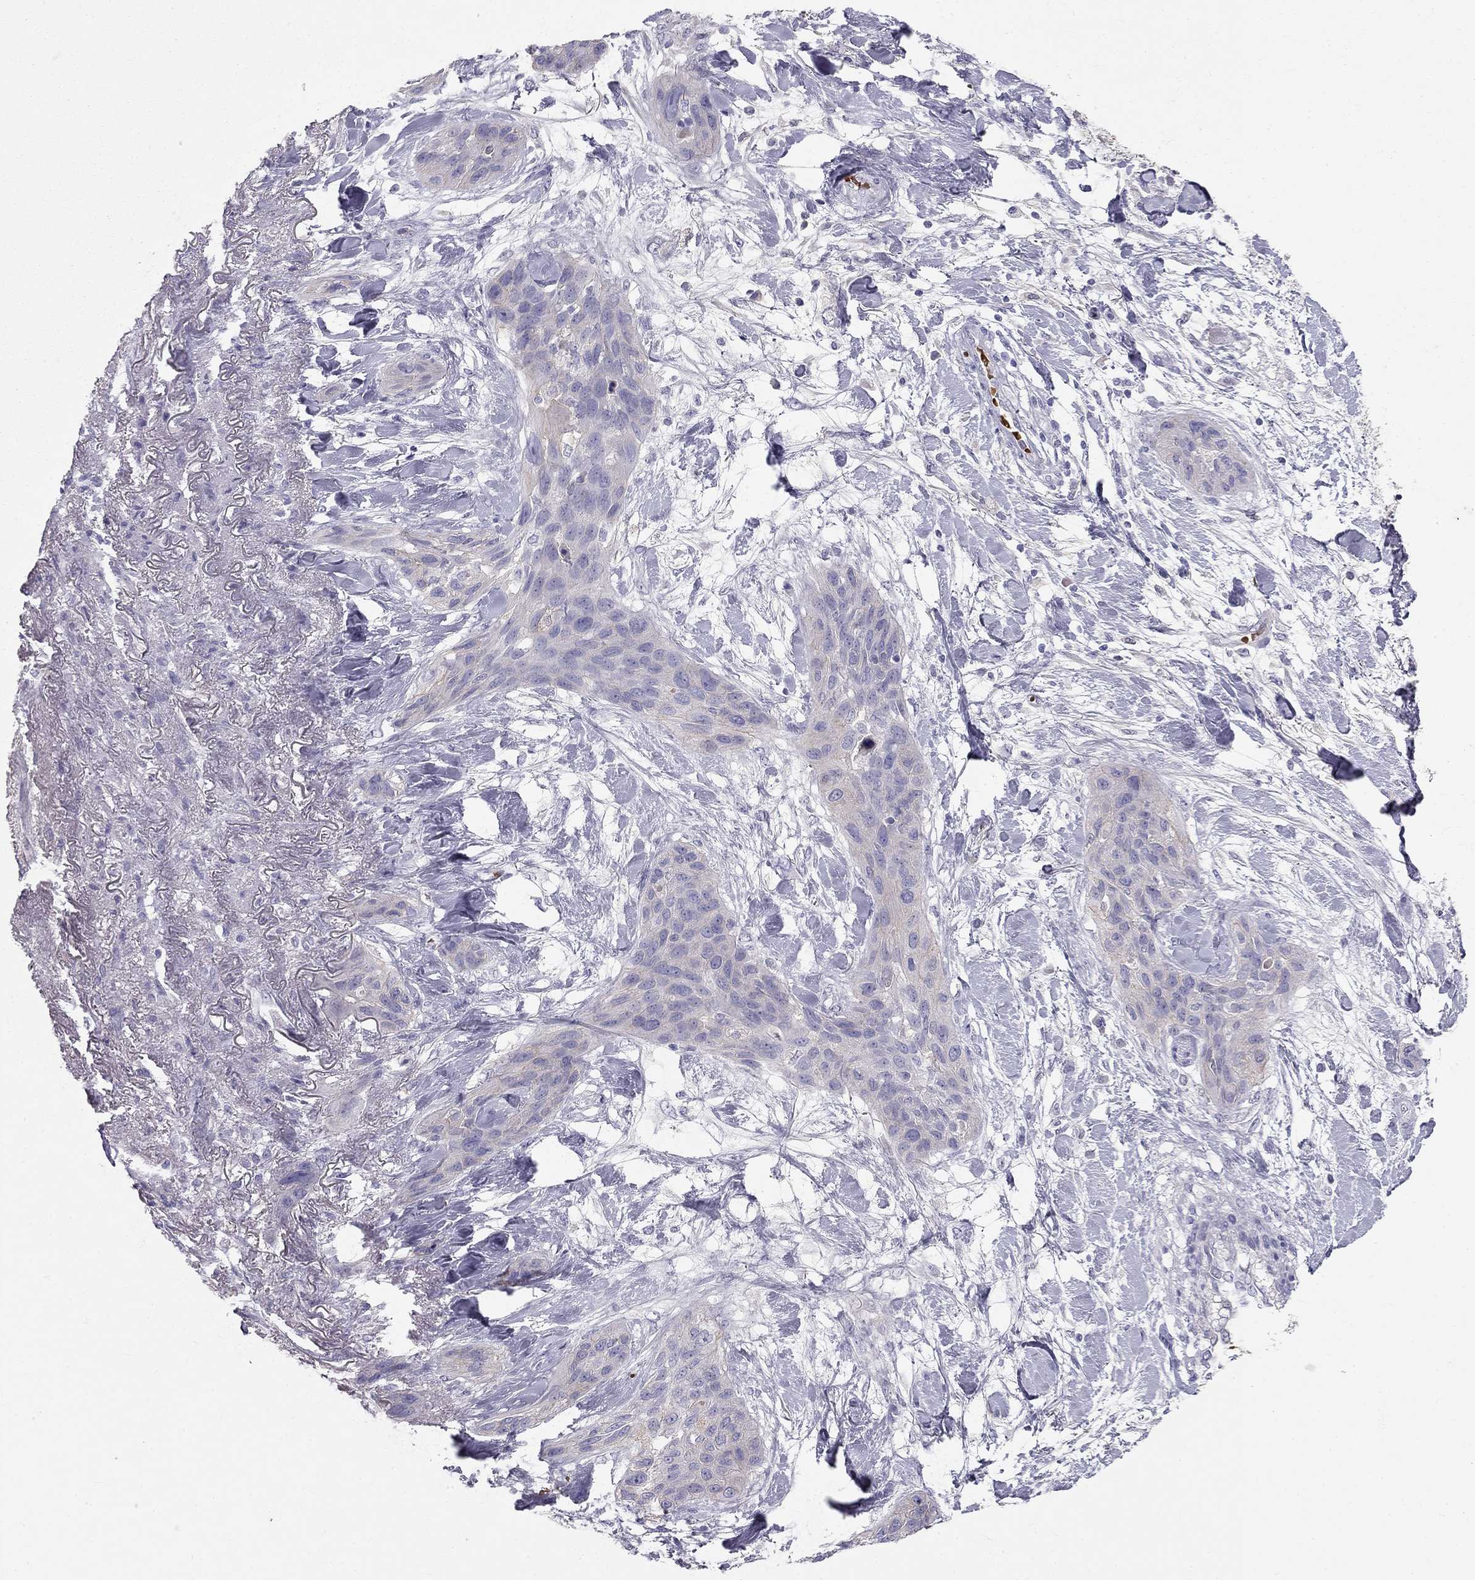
{"staining": {"intensity": "negative", "quantity": "none", "location": "none"}, "tissue": "lung cancer", "cell_type": "Tumor cells", "image_type": "cancer", "snomed": [{"axis": "morphology", "description": "Squamous cell carcinoma, NOS"}, {"axis": "topography", "description": "Lung"}], "caption": "This is a histopathology image of immunohistochemistry staining of lung cancer, which shows no positivity in tumor cells.", "gene": "RHD", "patient": {"sex": "female", "age": 70}}